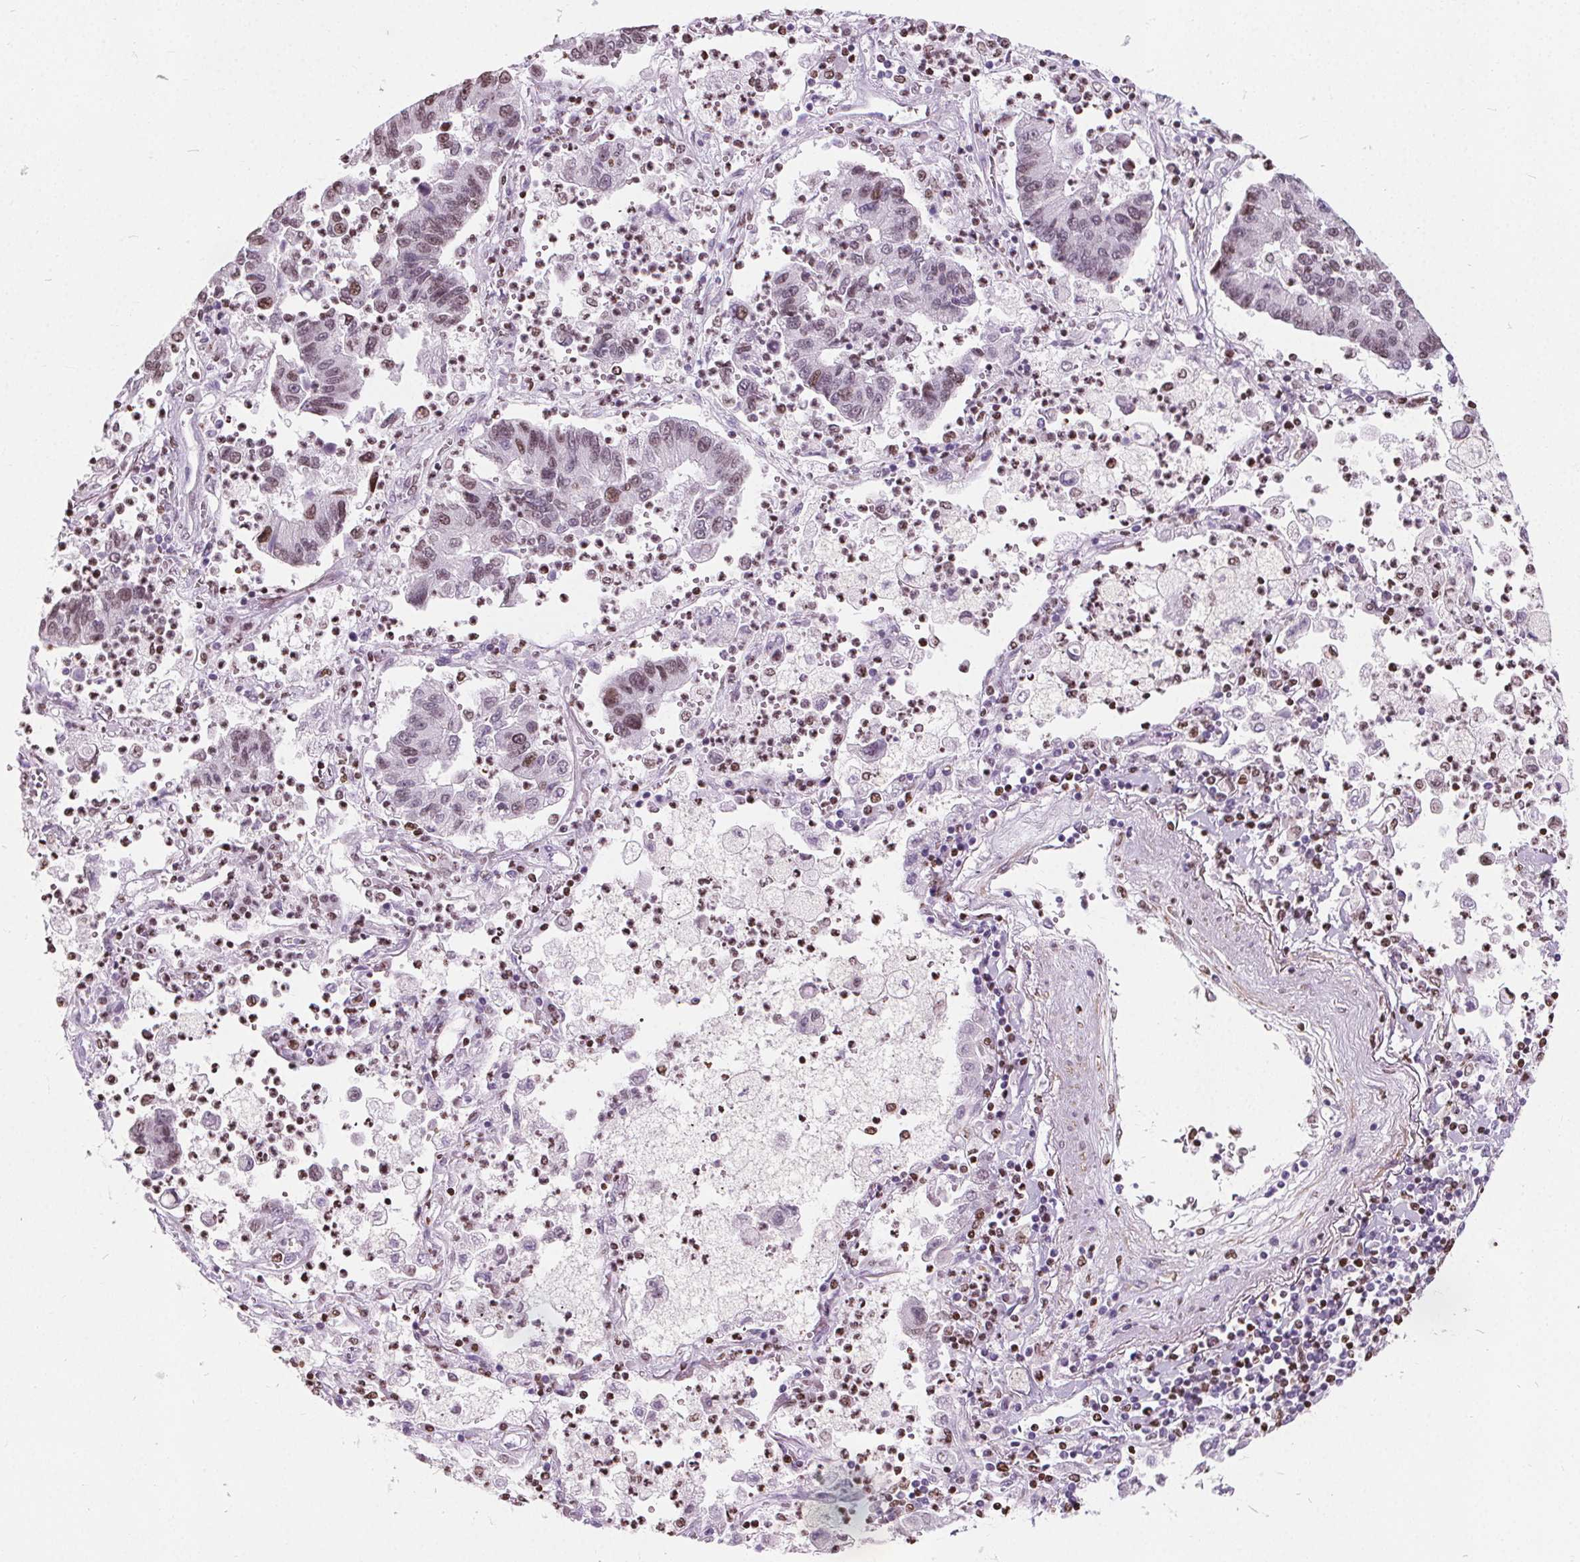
{"staining": {"intensity": "weak", "quantity": "25%-75%", "location": "nuclear"}, "tissue": "lung cancer", "cell_type": "Tumor cells", "image_type": "cancer", "snomed": [{"axis": "morphology", "description": "Adenocarcinoma, NOS"}, {"axis": "topography", "description": "Lung"}], "caption": "Lung cancer stained for a protein demonstrates weak nuclear positivity in tumor cells.", "gene": "ISLR2", "patient": {"sex": "female", "age": 57}}